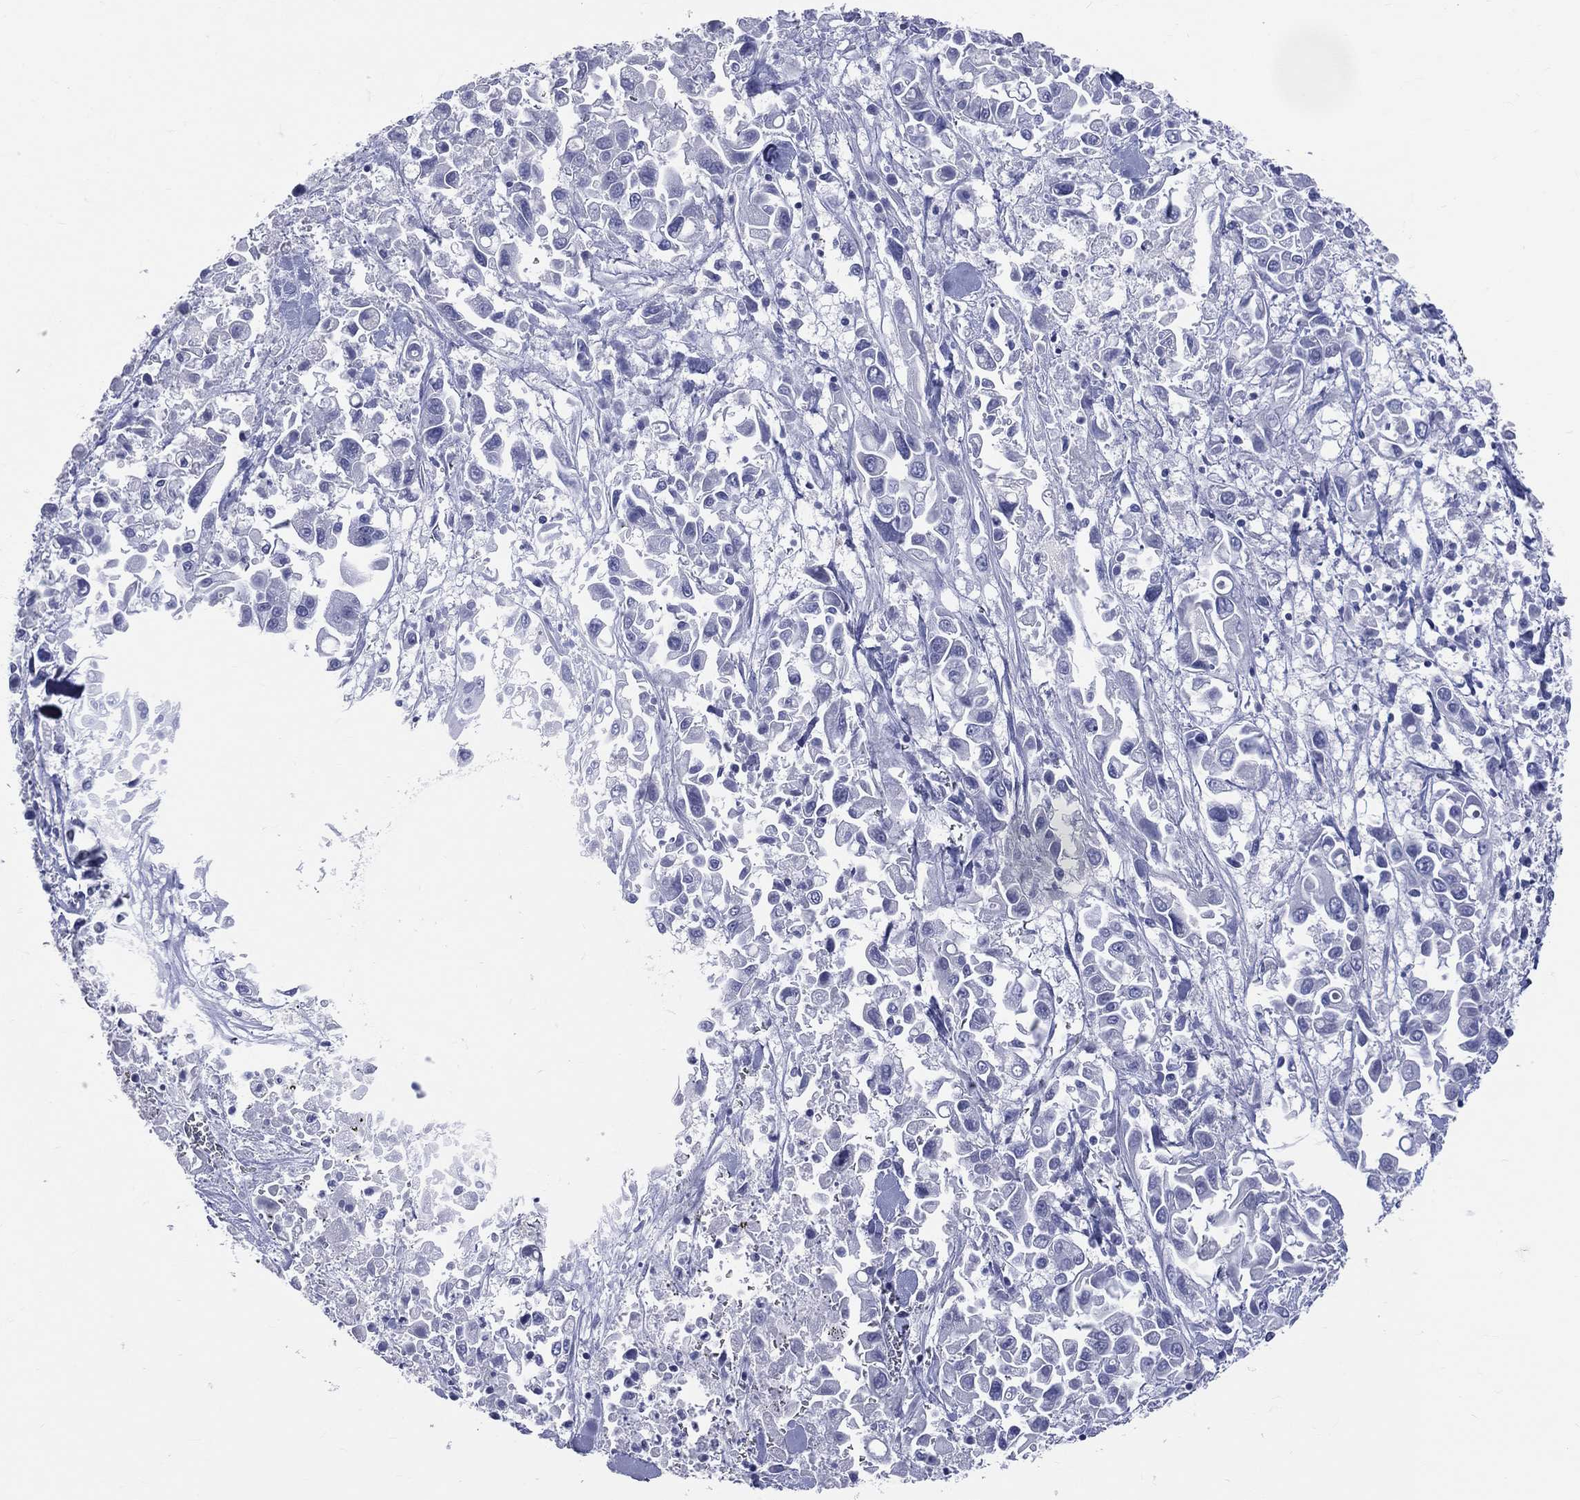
{"staining": {"intensity": "negative", "quantity": "none", "location": "none"}, "tissue": "pancreatic cancer", "cell_type": "Tumor cells", "image_type": "cancer", "snomed": [{"axis": "morphology", "description": "Adenocarcinoma, NOS"}, {"axis": "topography", "description": "Pancreas"}], "caption": "There is no significant positivity in tumor cells of pancreatic cancer.", "gene": "CYLC1", "patient": {"sex": "female", "age": 83}}